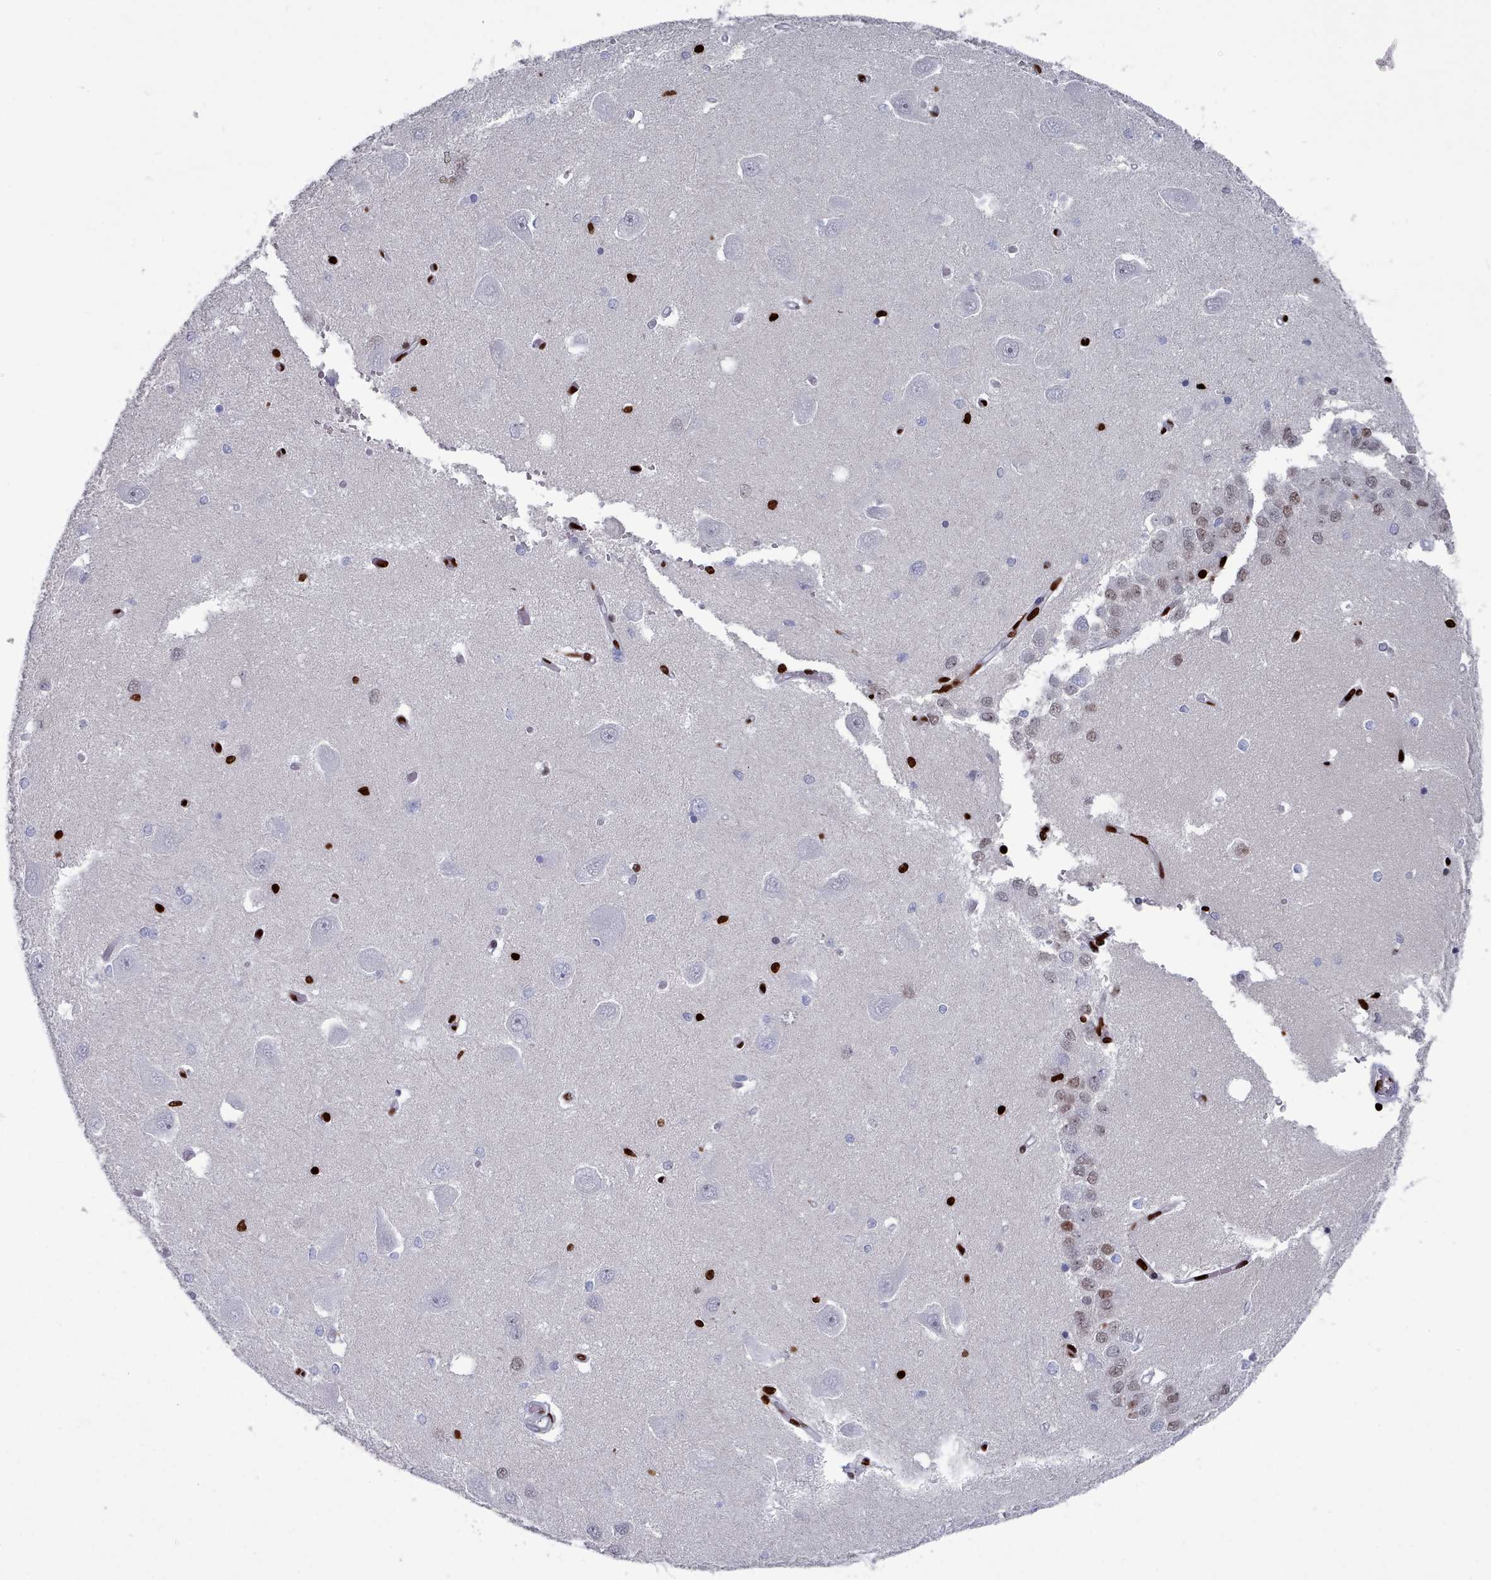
{"staining": {"intensity": "strong", "quantity": "<25%", "location": "nuclear"}, "tissue": "hippocampus", "cell_type": "Glial cells", "image_type": "normal", "snomed": [{"axis": "morphology", "description": "Normal tissue, NOS"}, {"axis": "topography", "description": "Hippocampus"}], "caption": "A histopathology image of hippocampus stained for a protein demonstrates strong nuclear brown staining in glial cells. Using DAB (brown) and hematoxylin (blue) stains, captured at high magnification using brightfield microscopy.", "gene": "PCDHB11", "patient": {"sex": "male", "age": 45}}